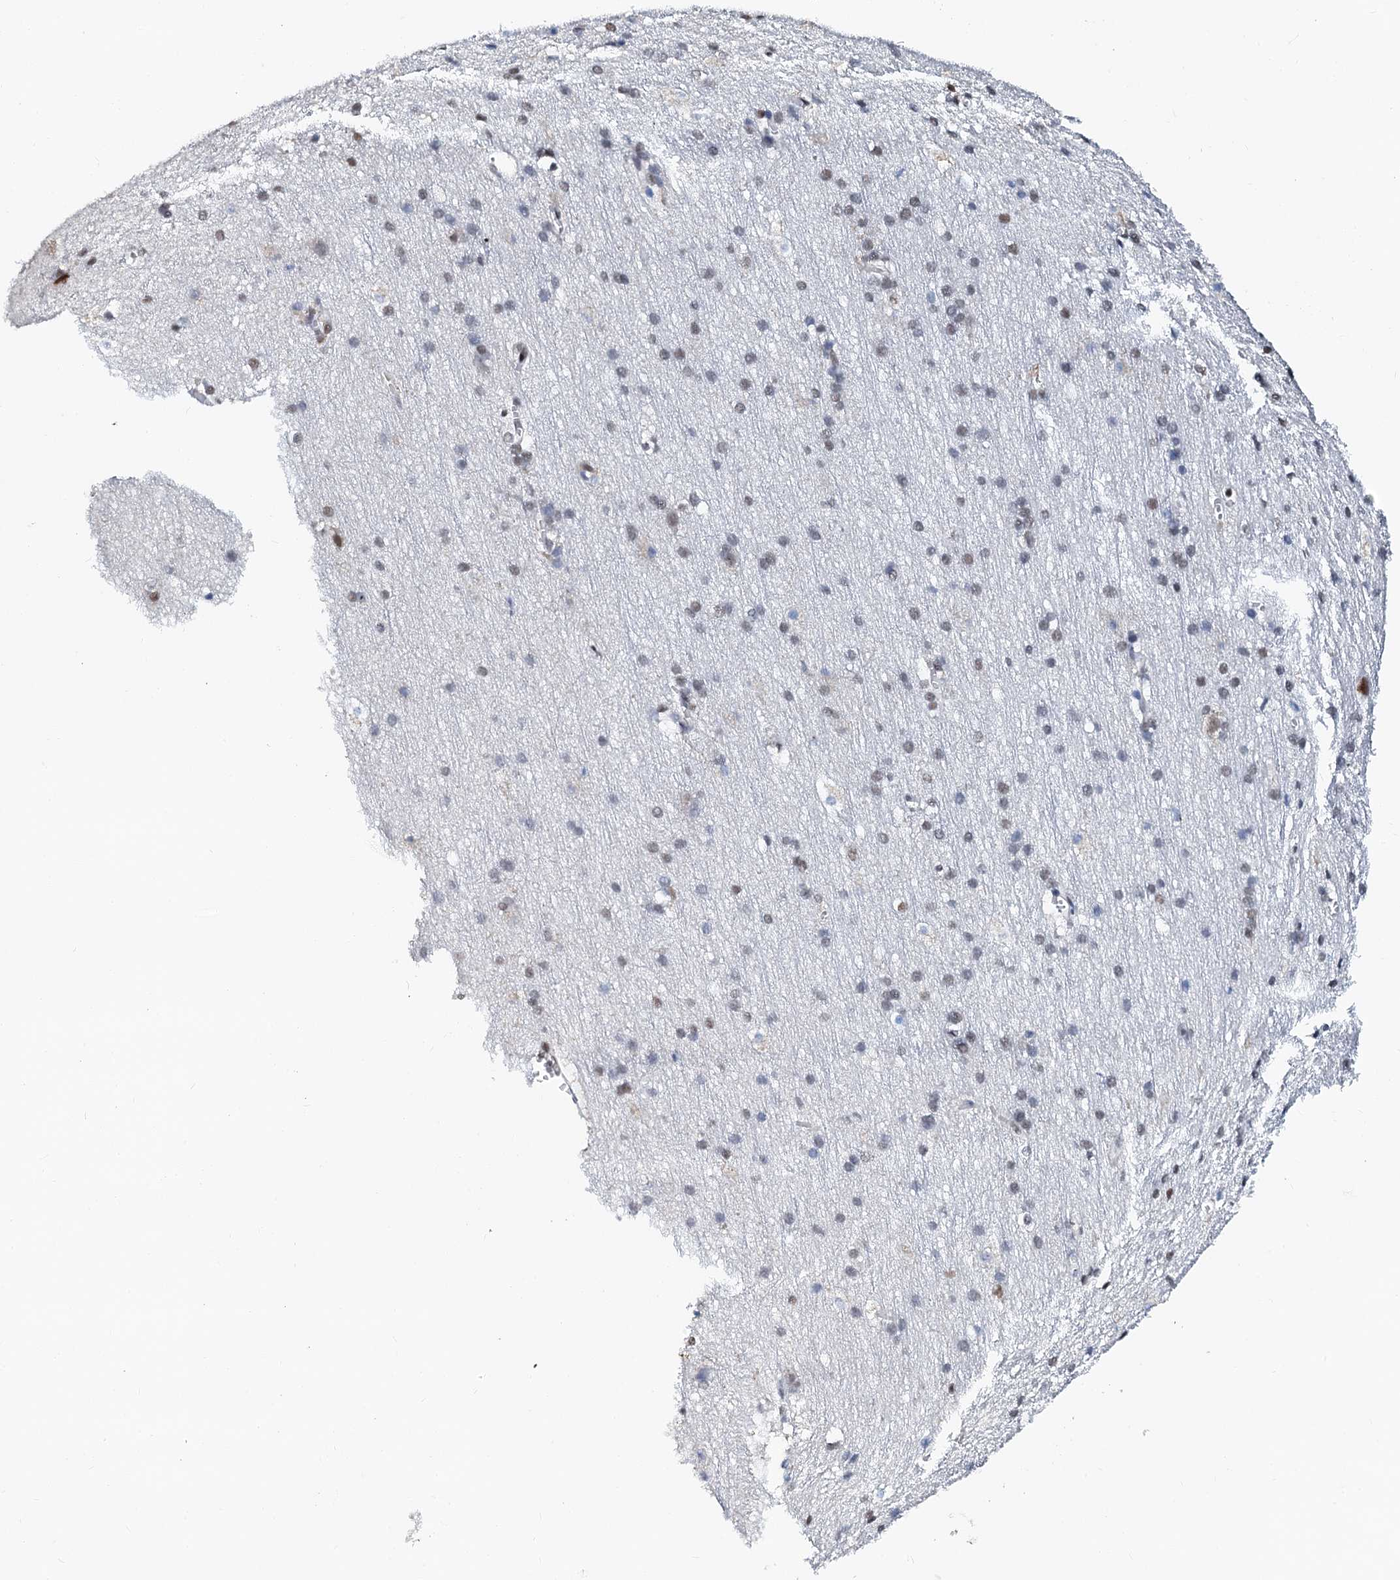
{"staining": {"intensity": "negative", "quantity": "none", "location": "none"}, "tissue": "cerebral cortex", "cell_type": "Endothelial cells", "image_type": "normal", "snomed": [{"axis": "morphology", "description": "Normal tissue, NOS"}, {"axis": "topography", "description": "Cerebral cortex"}], "caption": "This is a photomicrograph of immunohistochemistry (IHC) staining of unremarkable cerebral cortex, which shows no expression in endothelial cells. Nuclei are stained in blue.", "gene": "SLTM", "patient": {"sex": "male", "age": 54}}